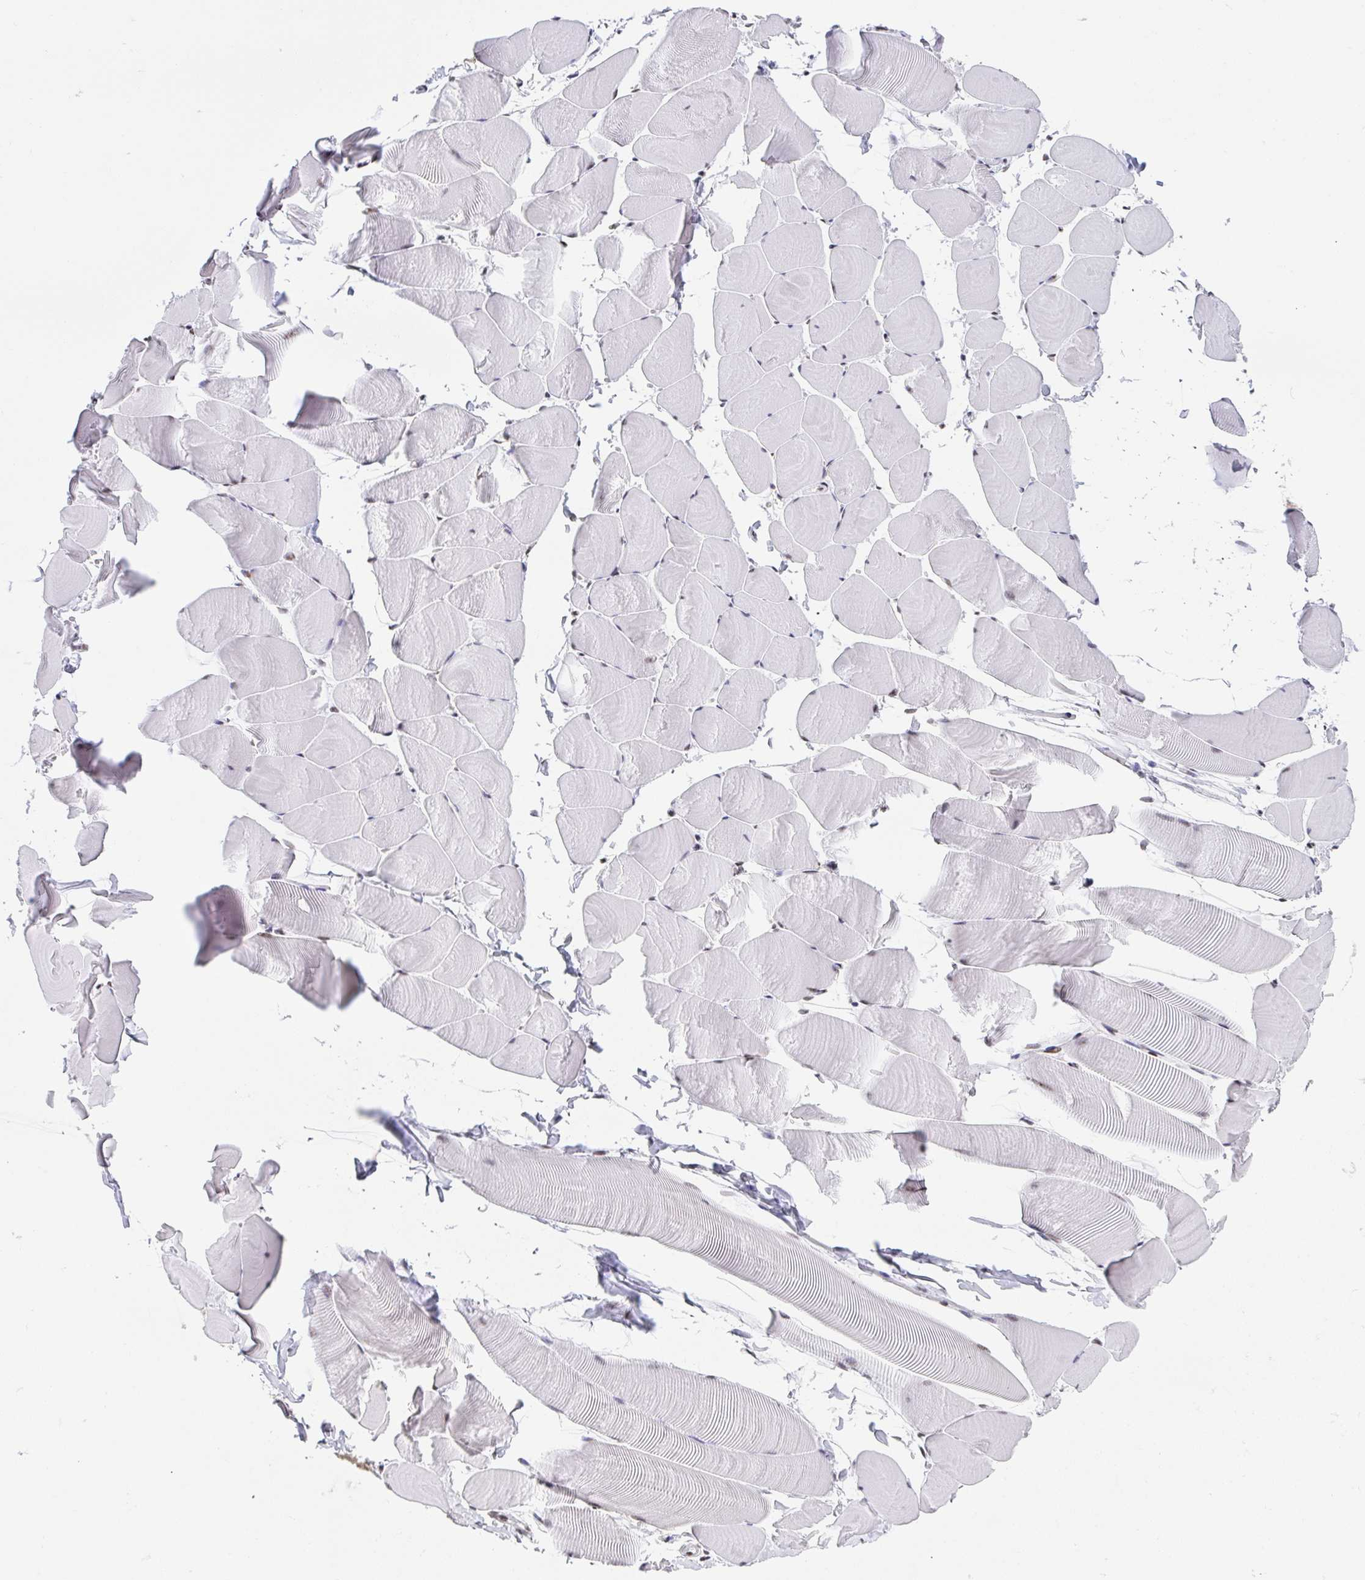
{"staining": {"intensity": "moderate", "quantity": "<25%", "location": "nuclear"}, "tissue": "skeletal muscle", "cell_type": "Myocytes", "image_type": "normal", "snomed": [{"axis": "morphology", "description": "Normal tissue, NOS"}, {"axis": "topography", "description": "Skeletal muscle"}], "caption": "Skeletal muscle stained with DAB IHC exhibits low levels of moderate nuclear expression in about <25% of myocytes.", "gene": "SLC7A10", "patient": {"sex": "male", "age": 25}}